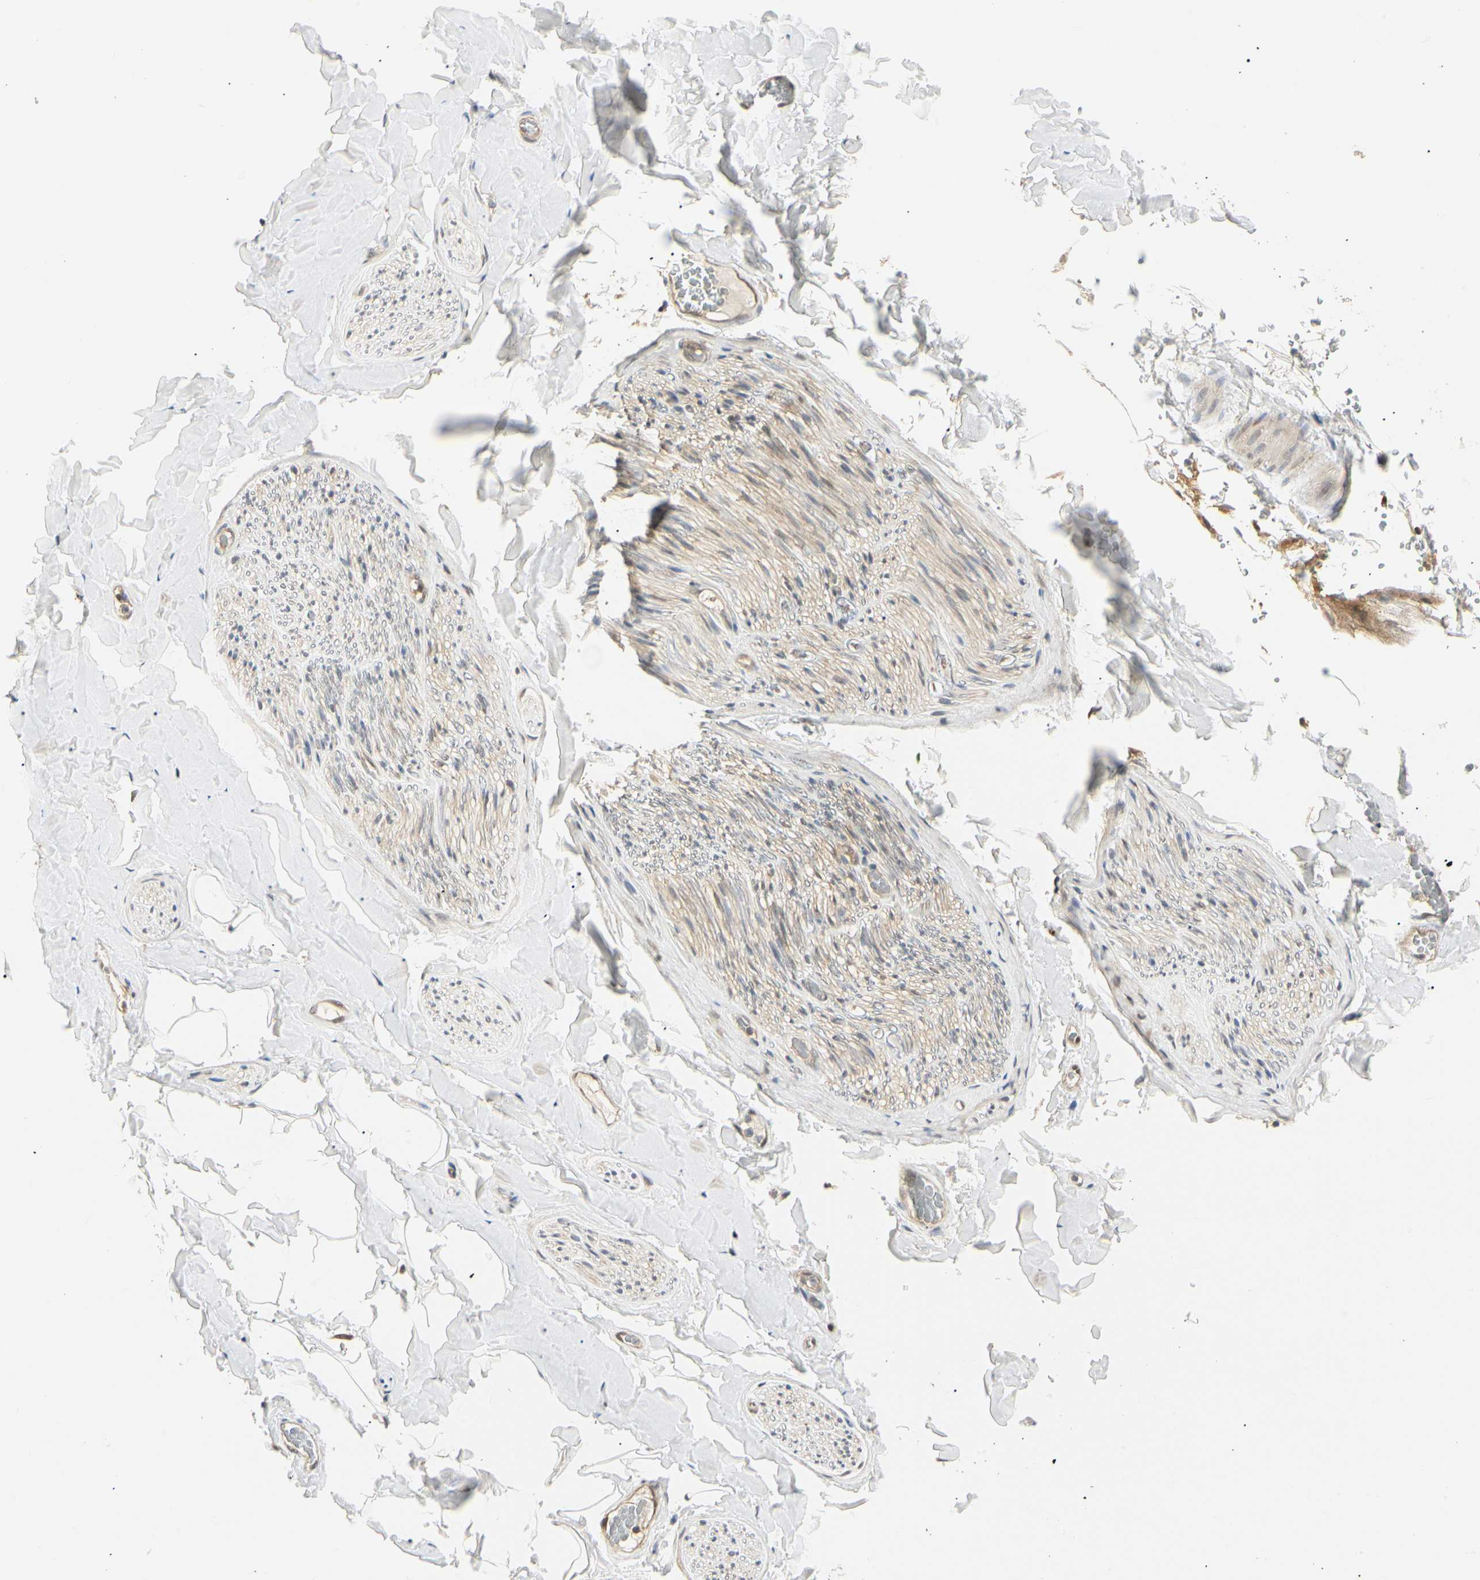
{"staining": {"intensity": "moderate", "quantity": "25%-75%", "location": "cytoplasmic/membranous,nuclear"}, "tissue": "adipose tissue", "cell_type": "Adipocytes", "image_type": "normal", "snomed": [{"axis": "morphology", "description": "Normal tissue, NOS"}, {"axis": "topography", "description": "Peripheral nerve tissue"}], "caption": "Immunohistochemistry photomicrograph of unremarkable adipose tissue: human adipose tissue stained using immunohistochemistry (IHC) exhibits medium levels of moderate protein expression localized specifically in the cytoplasmic/membranous,nuclear of adipocytes, appearing as a cytoplasmic/membranous,nuclear brown color.", "gene": "UBE2Z", "patient": {"sex": "male", "age": 70}}